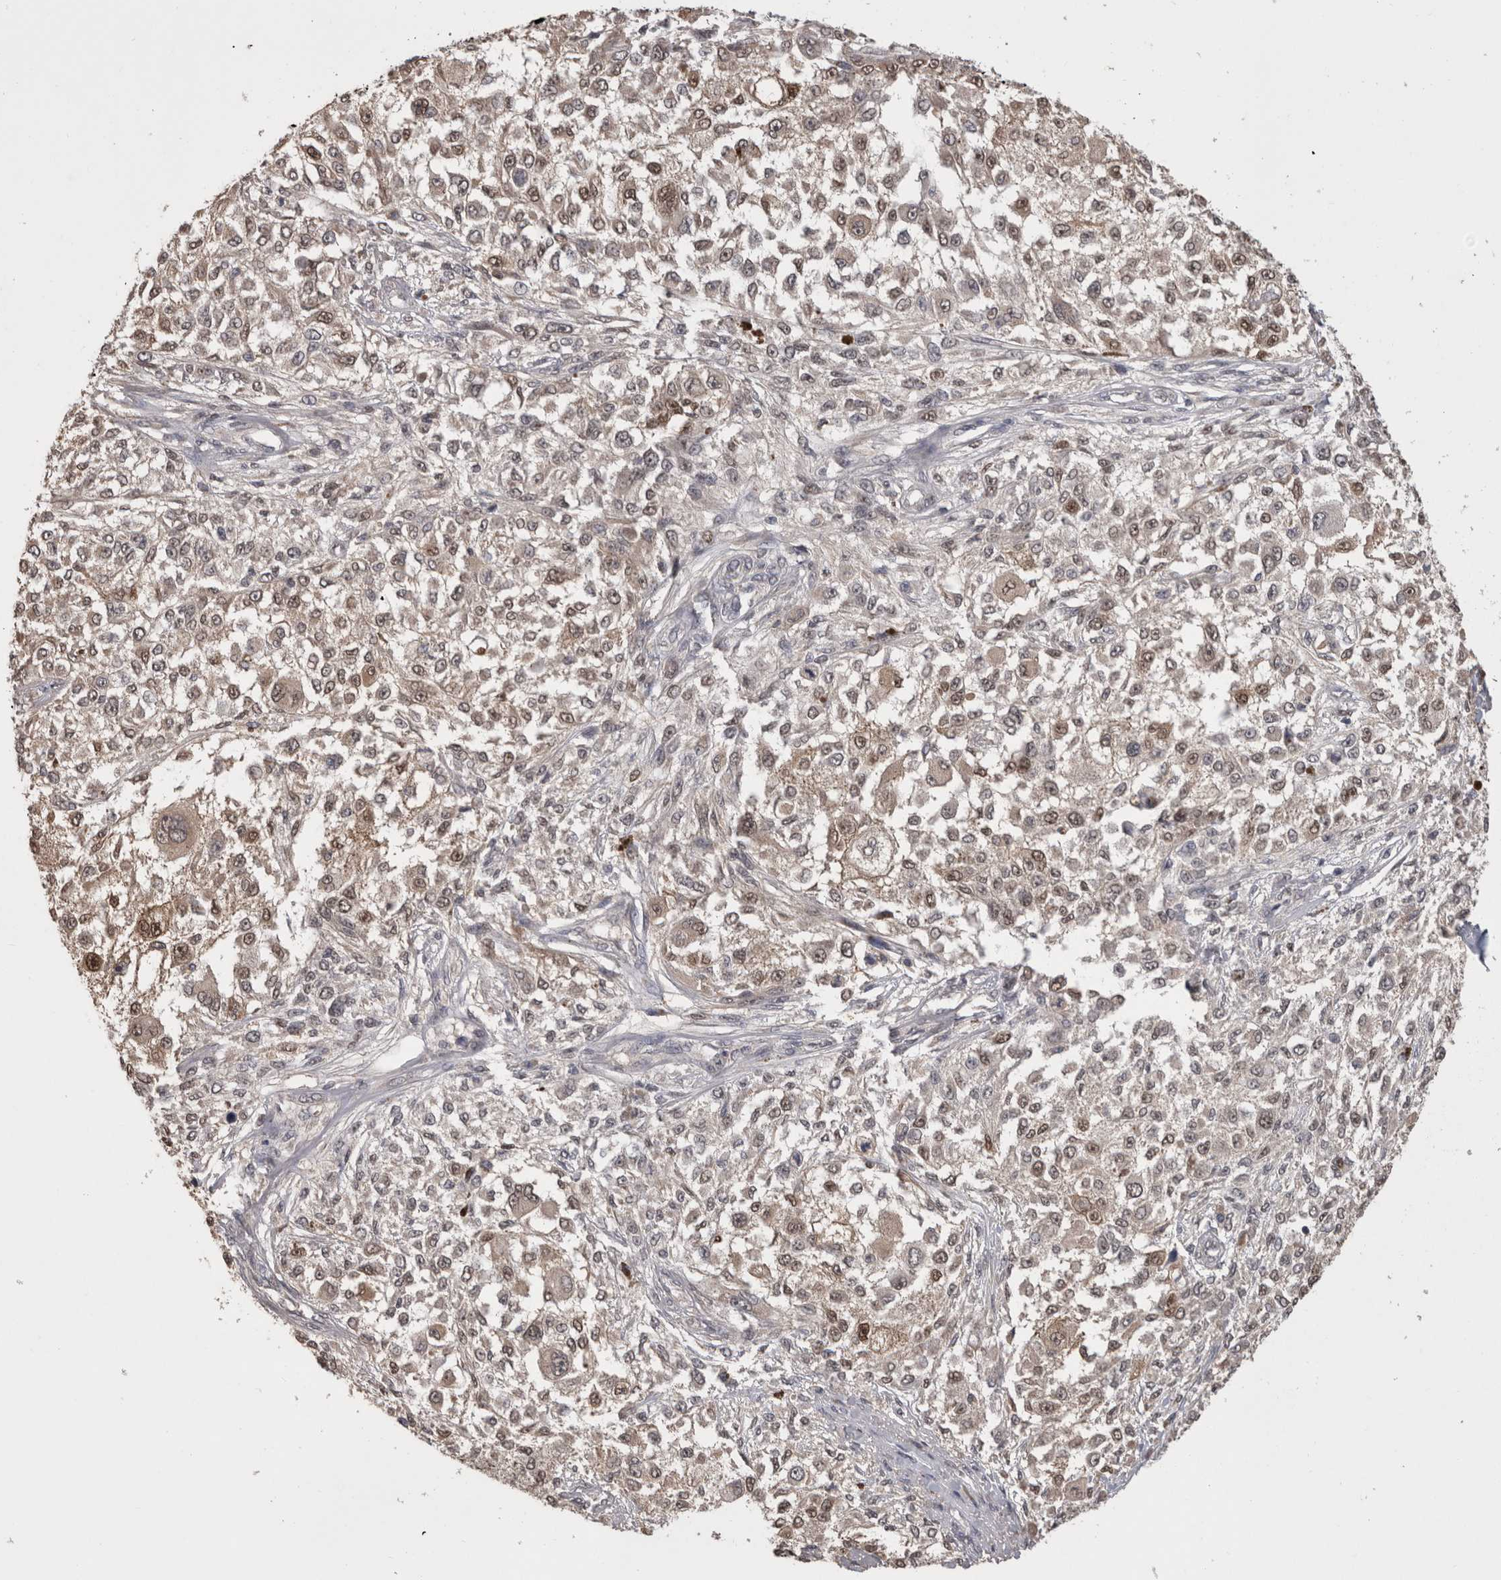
{"staining": {"intensity": "weak", "quantity": ">75%", "location": "cytoplasmic/membranous,nuclear"}, "tissue": "melanoma", "cell_type": "Tumor cells", "image_type": "cancer", "snomed": [{"axis": "morphology", "description": "Necrosis, NOS"}, {"axis": "morphology", "description": "Malignant melanoma, NOS"}, {"axis": "topography", "description": "Skin"}], "caption": "Immunohistochemical staining of malignant melanoma exhibits low levels of weak cytoplasmic/membranous and nuclear expression in about >75% of tumor cells.", "gene": "PREP", "patient": {"sex": "female", "age": 87}}